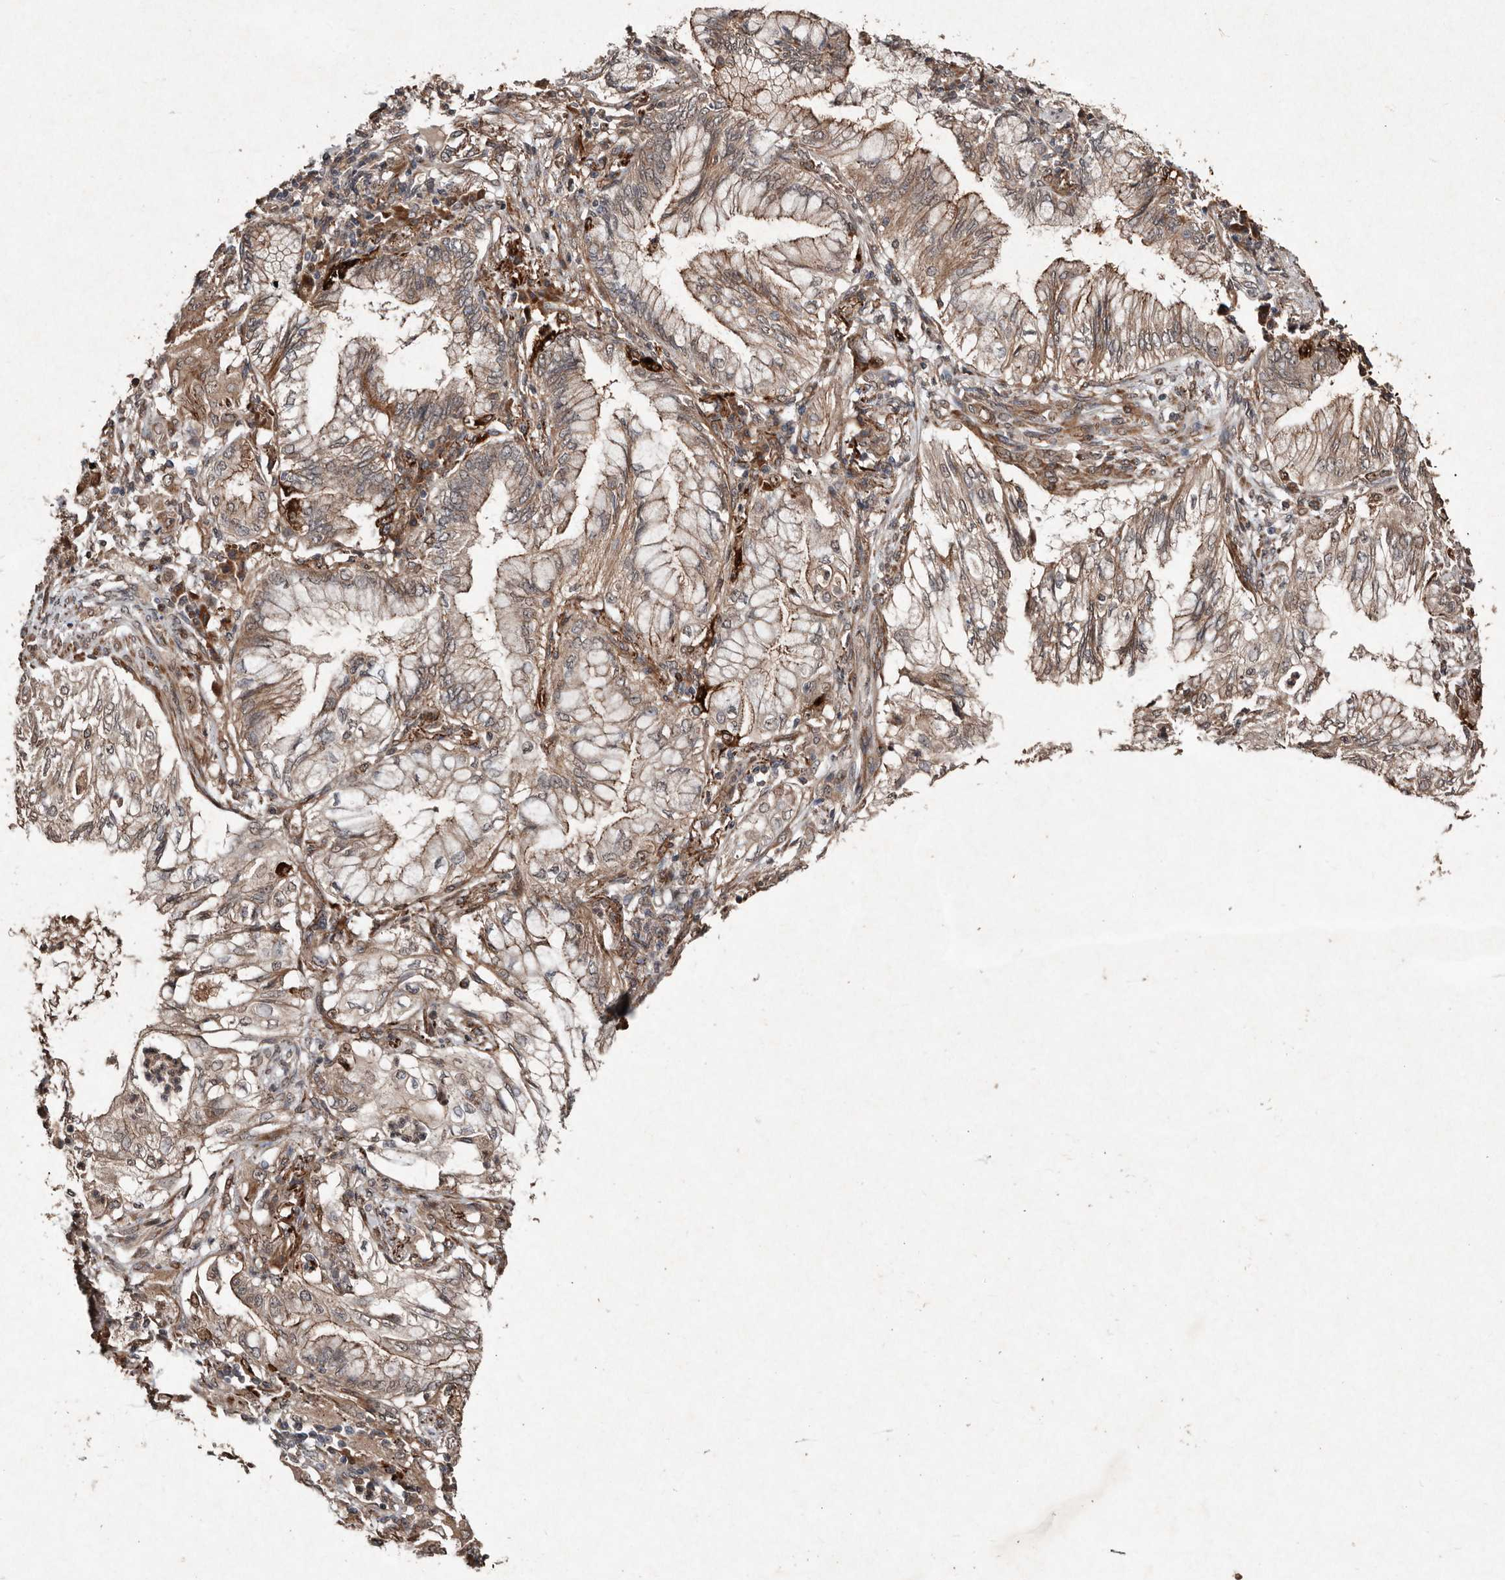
{"staining": {"intensity": "weak", "quantity": ">75%", "location": "cytoplasmic/membranous"}, "tissue": "lung cancer", "cell_type": "Tumor cells", "image_type": "cancer", "snomed": [{"axis": "morphology", "description": "Adenocarcinoma, NOS"}, {"axis": "topography", "description": "Lung"}], "caption": "Immunohistochemistry (DAB) staining of human lung cancer (adenocarcinoma) exhibits weak cytoplasmic/membranous protein expression in approximately >75% of tumor cells.", "gene": "DIP2C", "patient": {"sex": "female", "age": 70}}